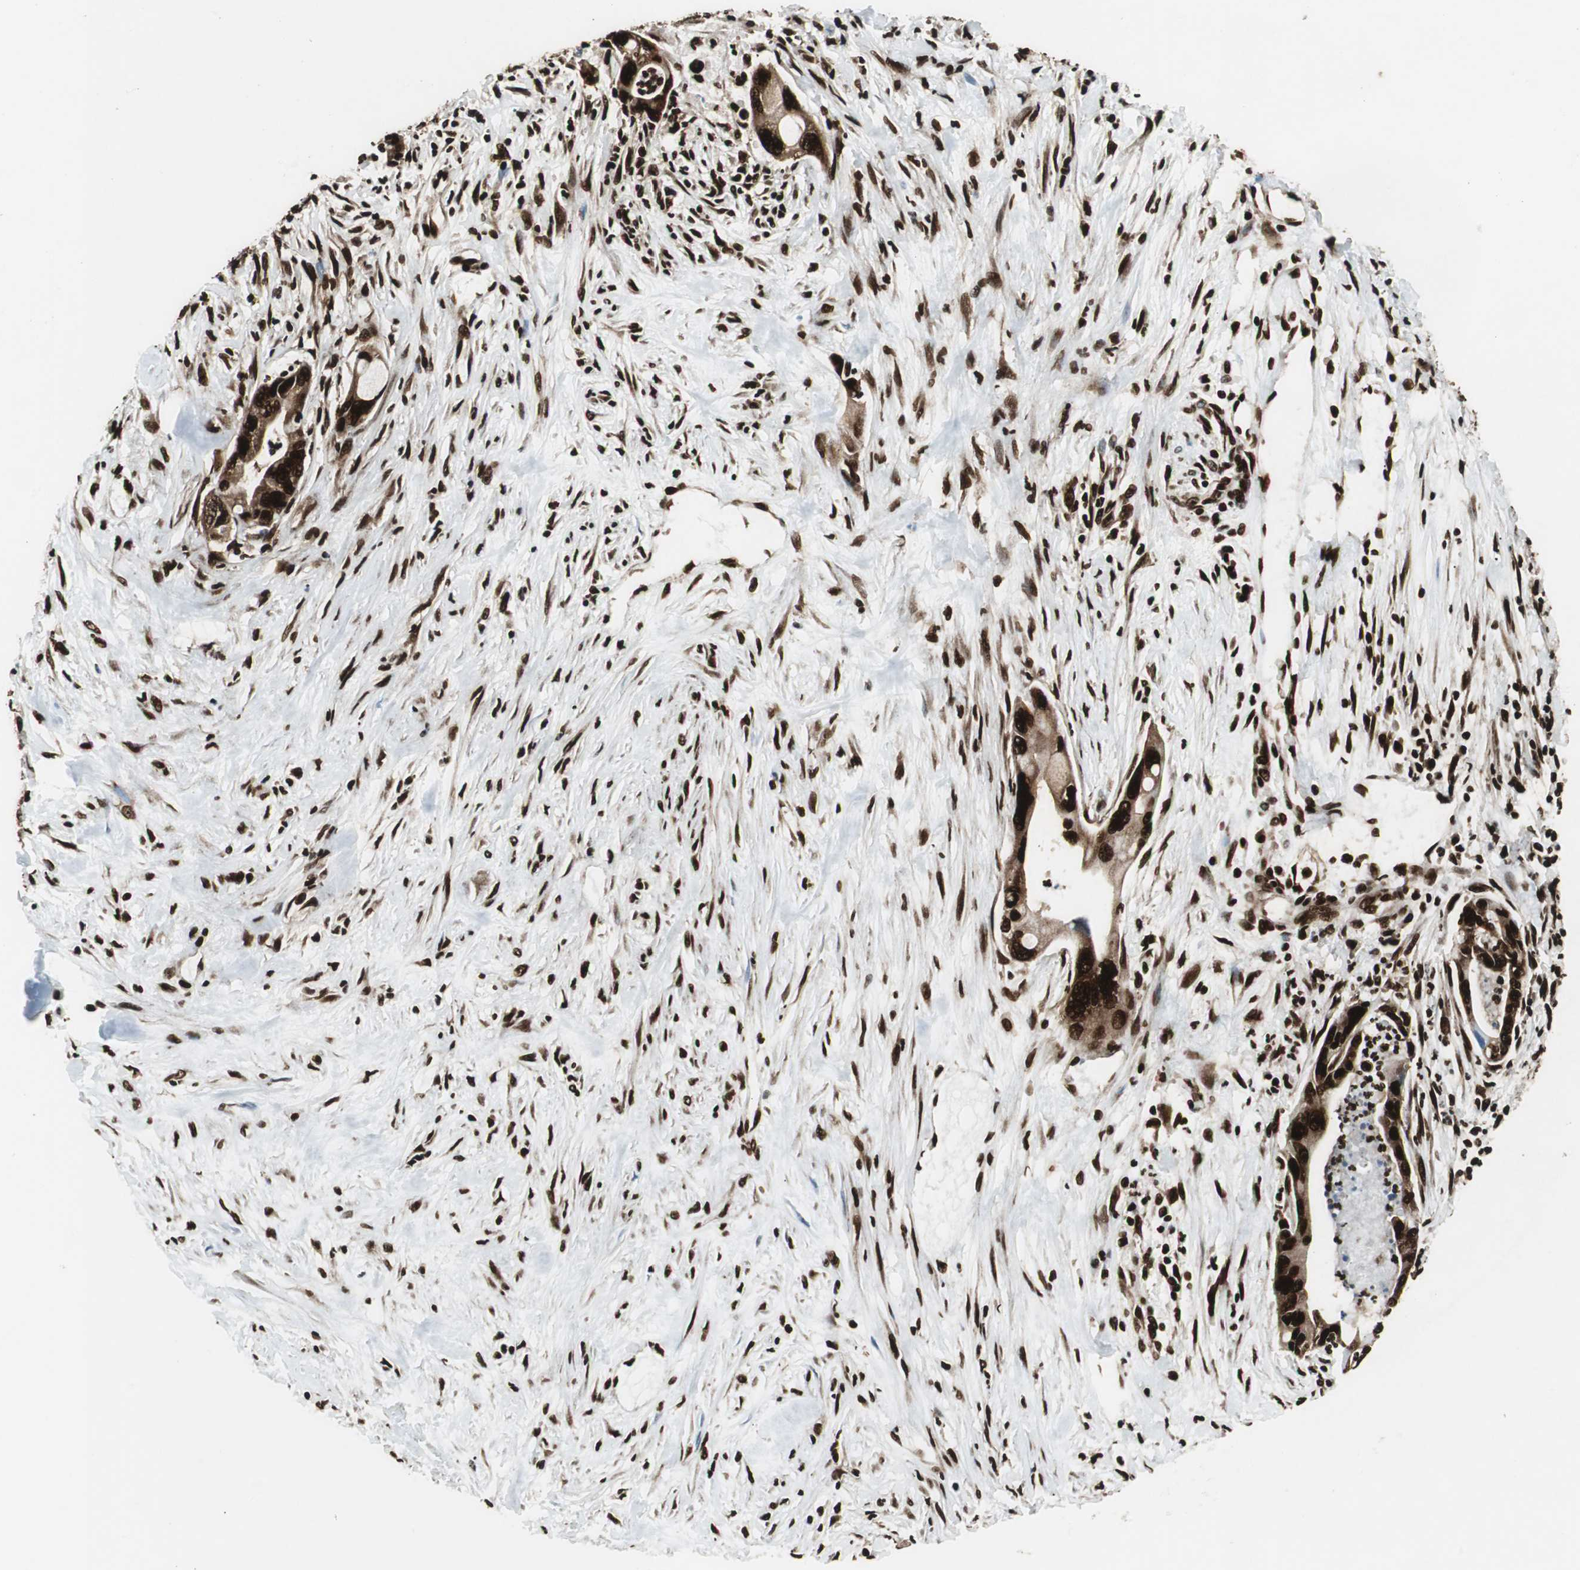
{"staining": {"intensity": "strong", "quantity": ">75%", "location": "nuclear"}, "tissue": "pancreatic cancer", "cell_type": "Tumor cells", "image_type": "cancer", "snomed": [{"axis": "morphology", "description": "Adenocarcinoma, NOS"}, {"axis": "topography", "description": "Pancreas"}], "caption": "Pancreatic adenocarcinoma stained with DAB immunohistochemistry displays high levels of strong nuclear staining in about >75% of tumor cells.", "gene": "EWSR1", "patient": {"sex": "male", "age": 70}}